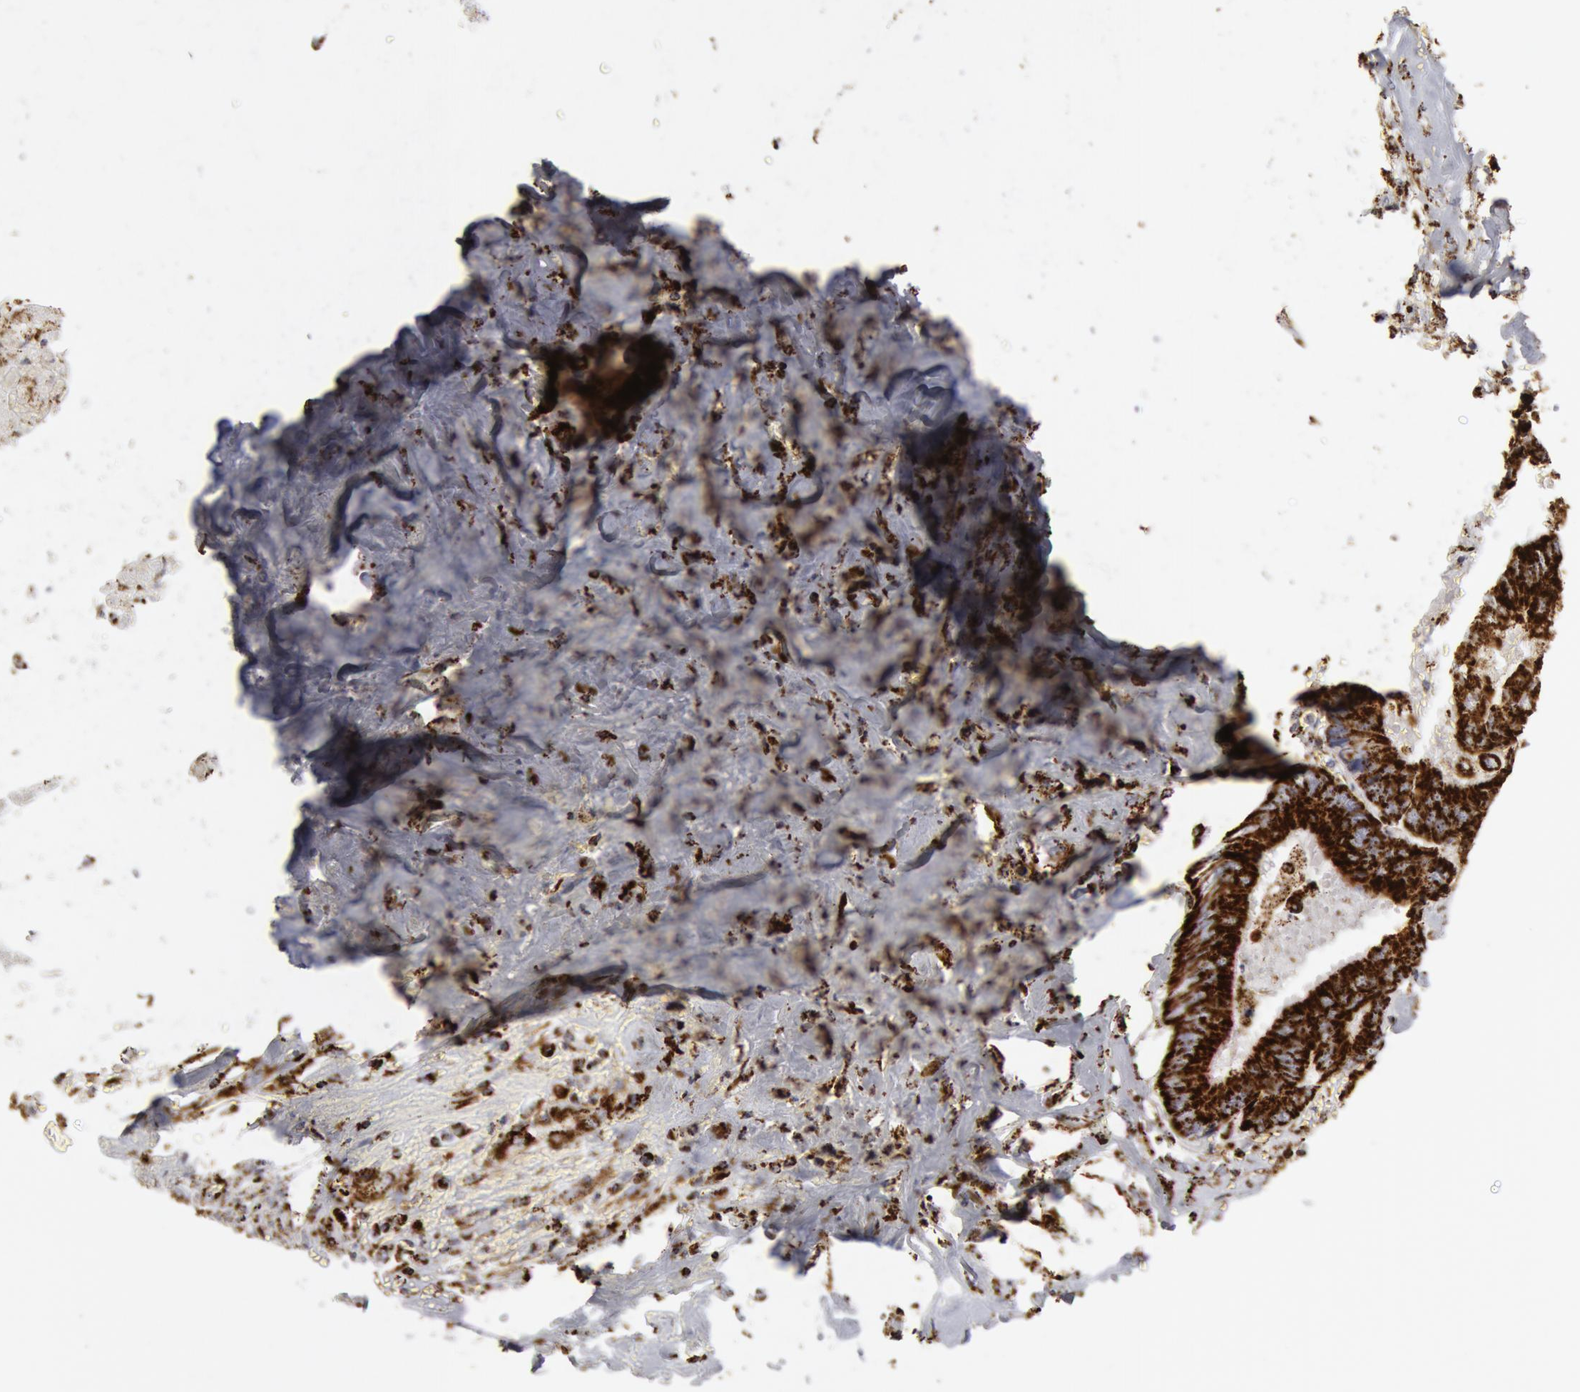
{"staining": {"intensity": "strong", "quantity": ">75%", "location": "cytoplasmic/membranous"}, "tissue": "colorectal cancer", "cell_type": "Tumor cells", "image_type": "cancer", "snomed": [{"axis": "morphology", "description": "Adenocarcinoma, NOS"}, {"axis": "topography", "description": "Rectum"}], "caption": "A micrograph showing strong cytoplasmic/membranous positivity in approximately >75% of tumor cells in colorectal cancer (adenocarcinoma), as visualized by brown immunohistochemical staining.", "gene": "ATP5F1B", "patient": {"sex": "male", "age": 76}}